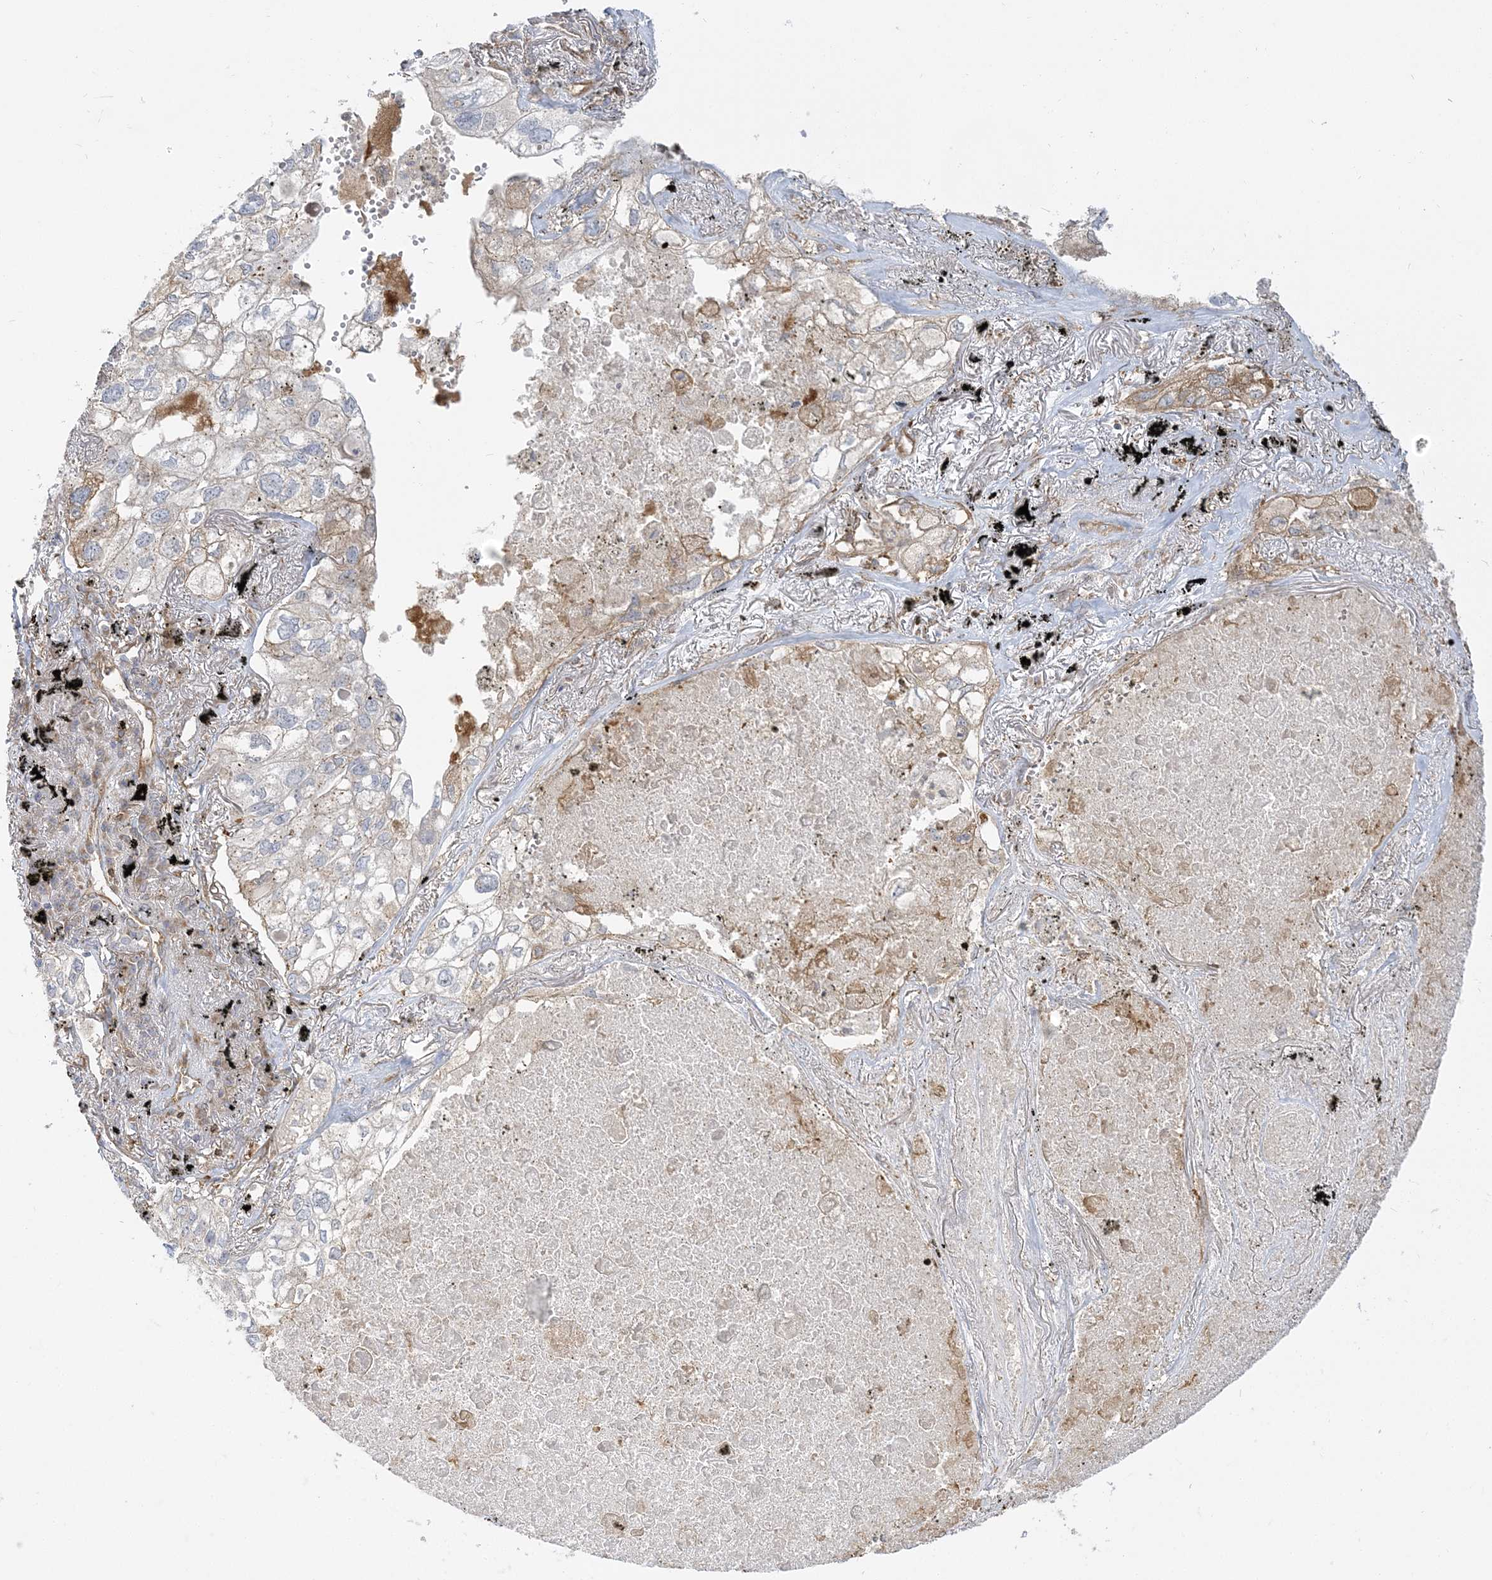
{"staining": {"intensity": "negative", "quantity": "none", "location": "none"}, "tissue": "lung cancer", "cell_type": "Tumor cells", "image_type": "cancer", "snomed": [{"axis": "morphology", "description": "Adenocarcinoma, NOS"}, {"axis": "topography", "description": "Lung"}], "caption": "Immunohistochemical staining of human adenocarcinoma (lung) demonstrates no significant expression in tumor cells. Brightfield microscopy of immunohistochemistry stained with DAB (brown) and hematoxylin (blue), captured at high magnification.", "gene": "STAM", "patient": {"sex": "male", "age": 65}}